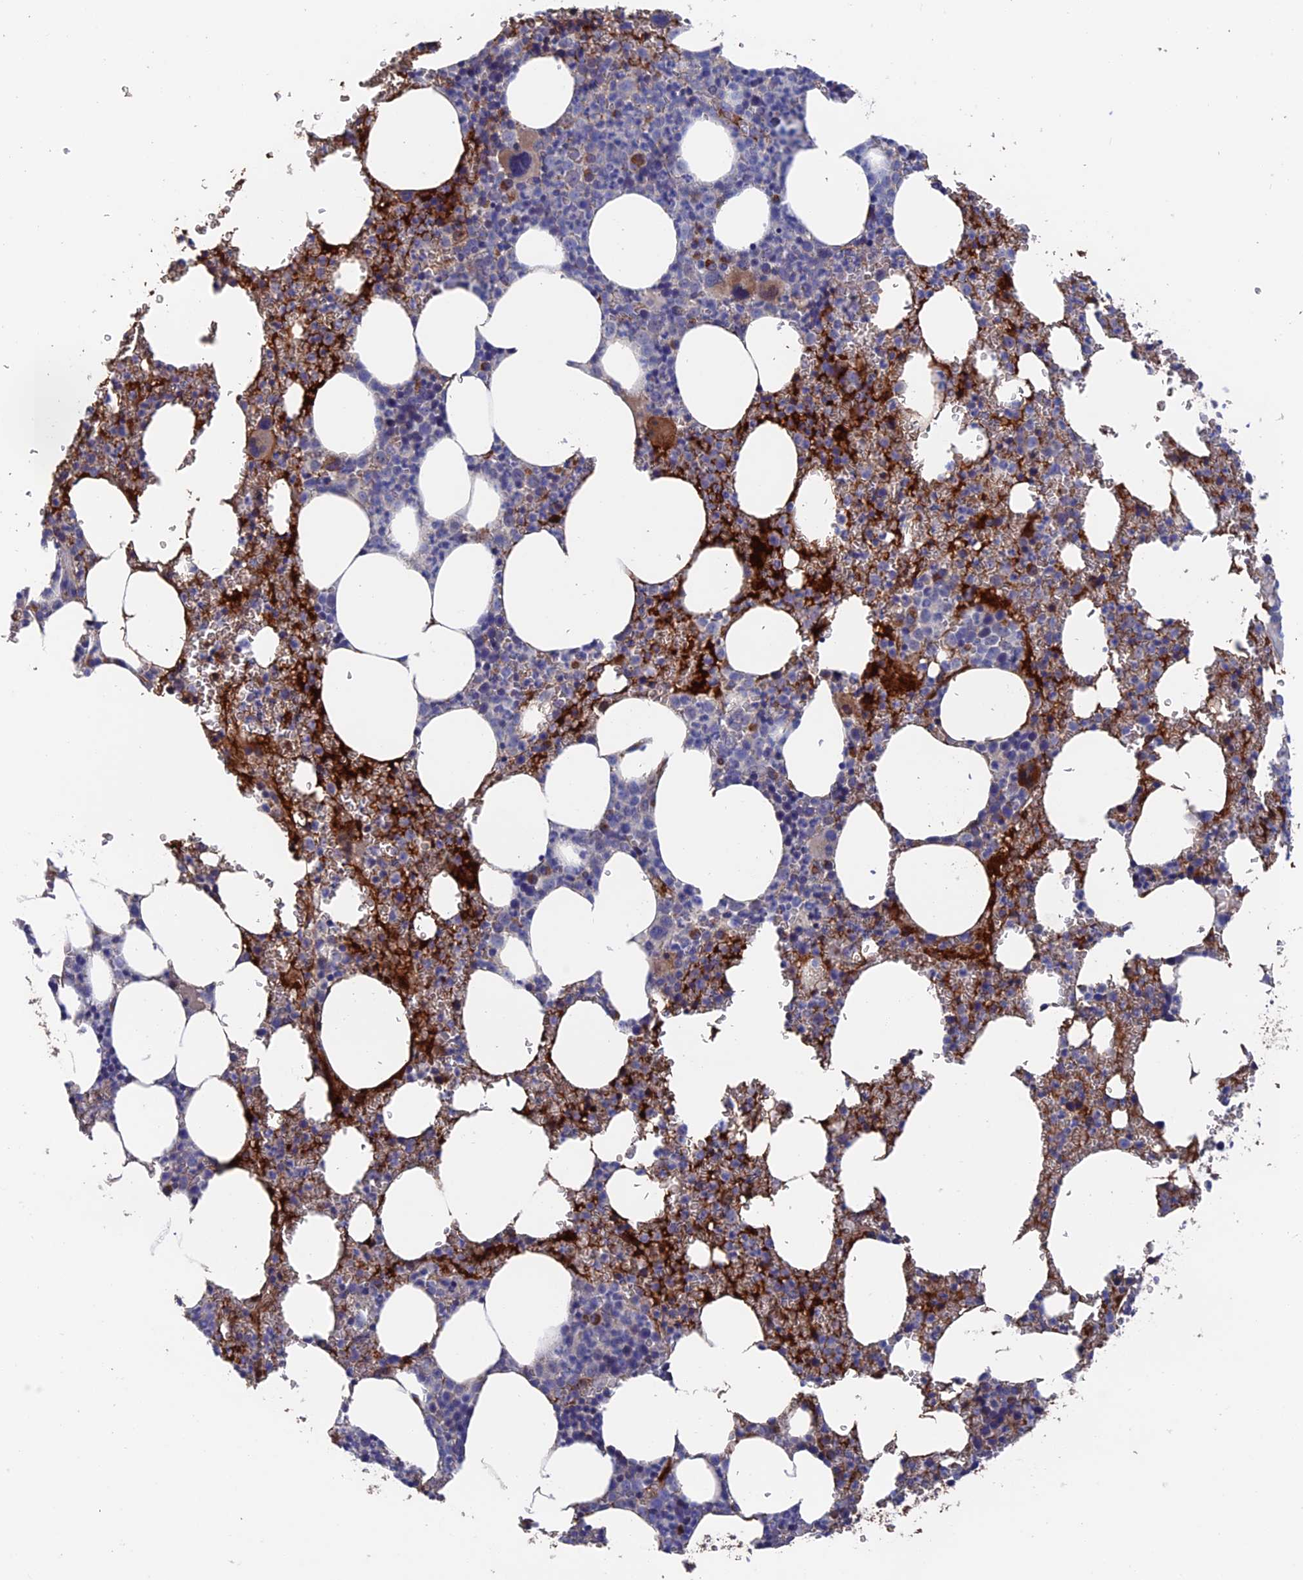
{"staining": {"intensity": "strong", "quantity": "<25%", "location": "cytoplasmic/membranous"}, "tissue": "bone marrow", "cell_type": "Hematopoietic cells", "image_type": "normal", "snomed": [{"axis": "morphology", "description": "Normal tissue, NOS"}, {"axis": "topography", "description": "Bone marrow"}], "caption": "Strong cytoplasmic/membranous protein staining is identified in about <25% of hematopoietic cells in bone marrow. The staining was performed using DAB (3,3'-diaminobenzidine), with brown indicating positive protein expression. Nuclei are stained blue with hematoxylin.", "gene": "HPF1", "patient": {"sex": "female", "age": 78}}